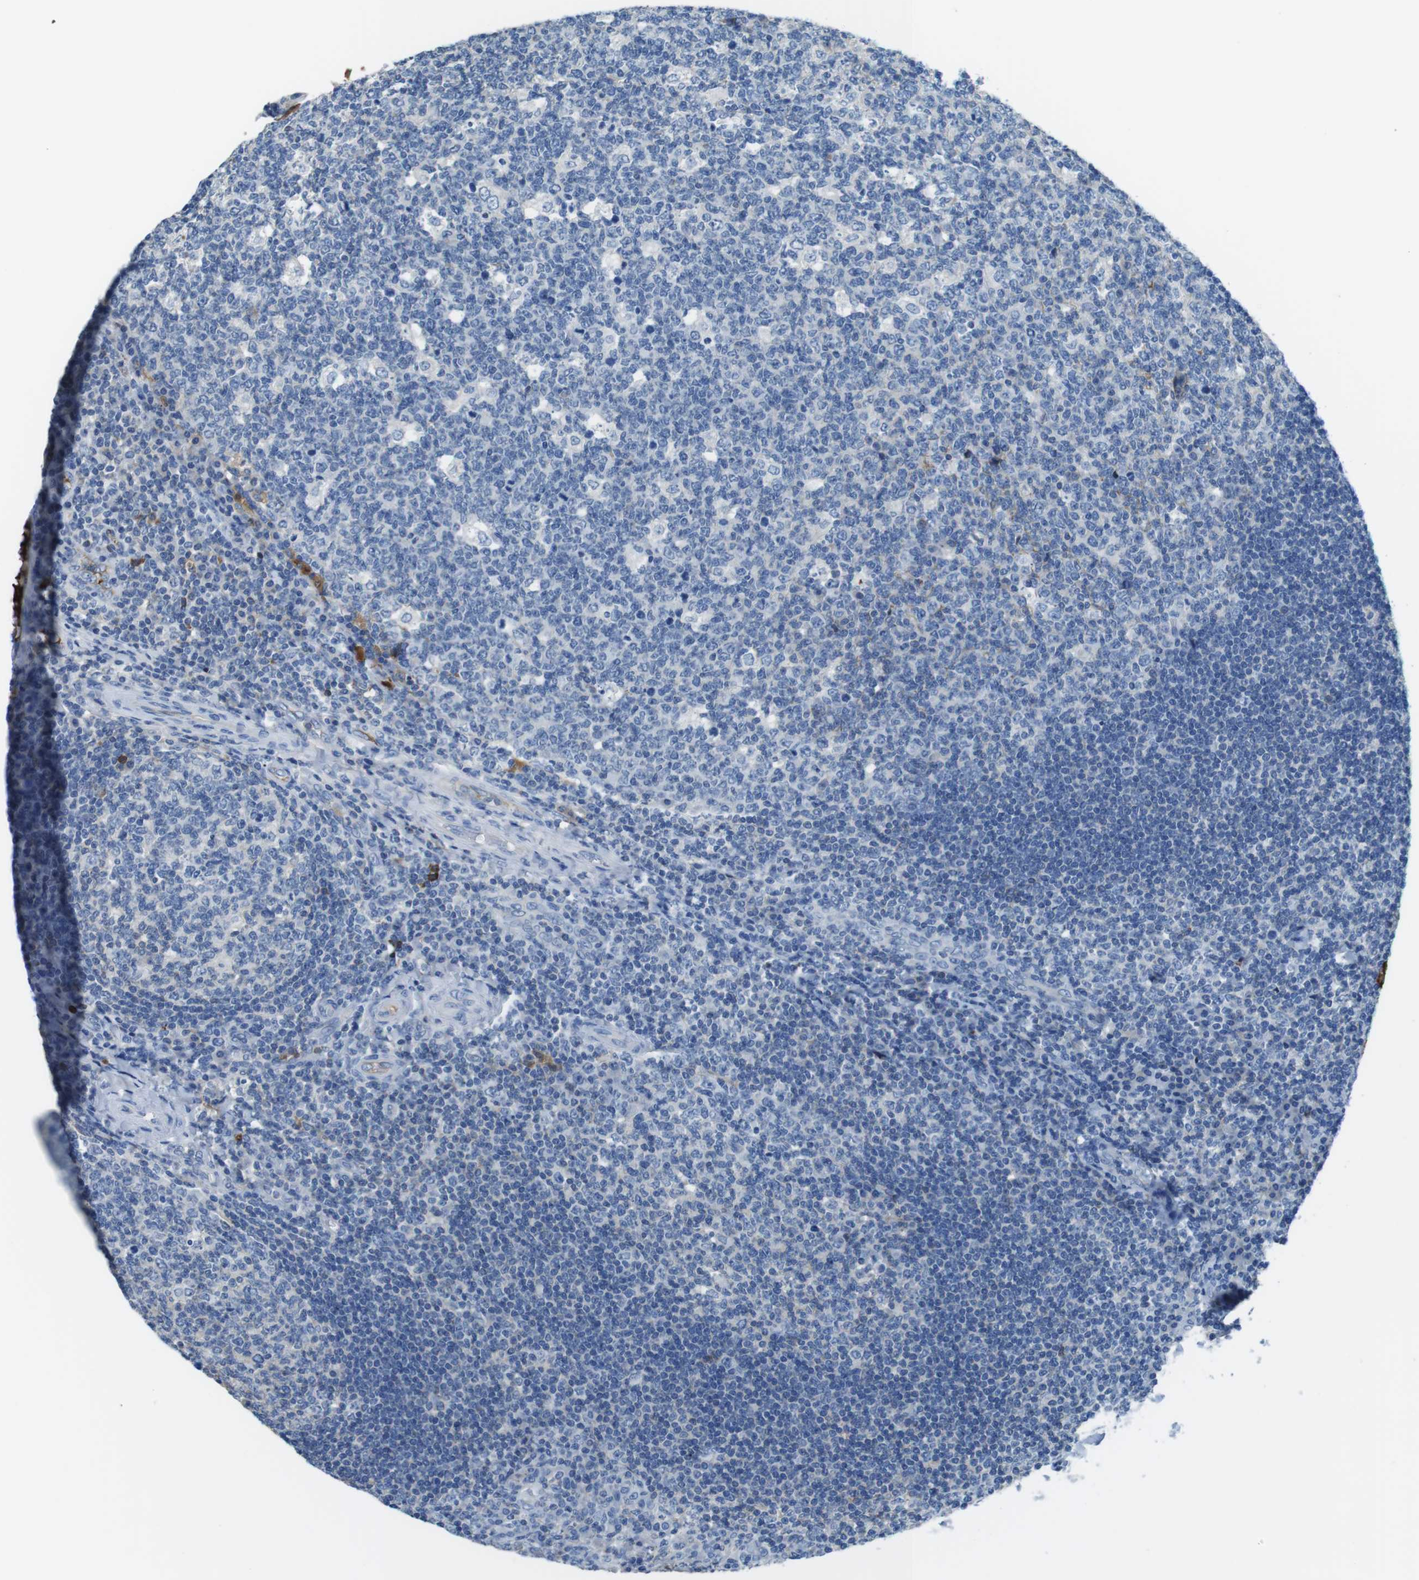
{"staining": {"intensity": "negative", "quantity": "none", "location": "none"}, "tissue": "tonsil", "cell_type": "Germinal center cells", "image_type": "normal", "snomed": [{"axis": "morphology", "description": "Normal tissue, NOS"}, {"axis": "topography", "description": "Tonsil"}], "caption": "The photomicrograph displays no significant positivity in germinal center cells of tonsil.", "gene": "TMPRSS15", "patient": {"sex": "male", "age": 17}}